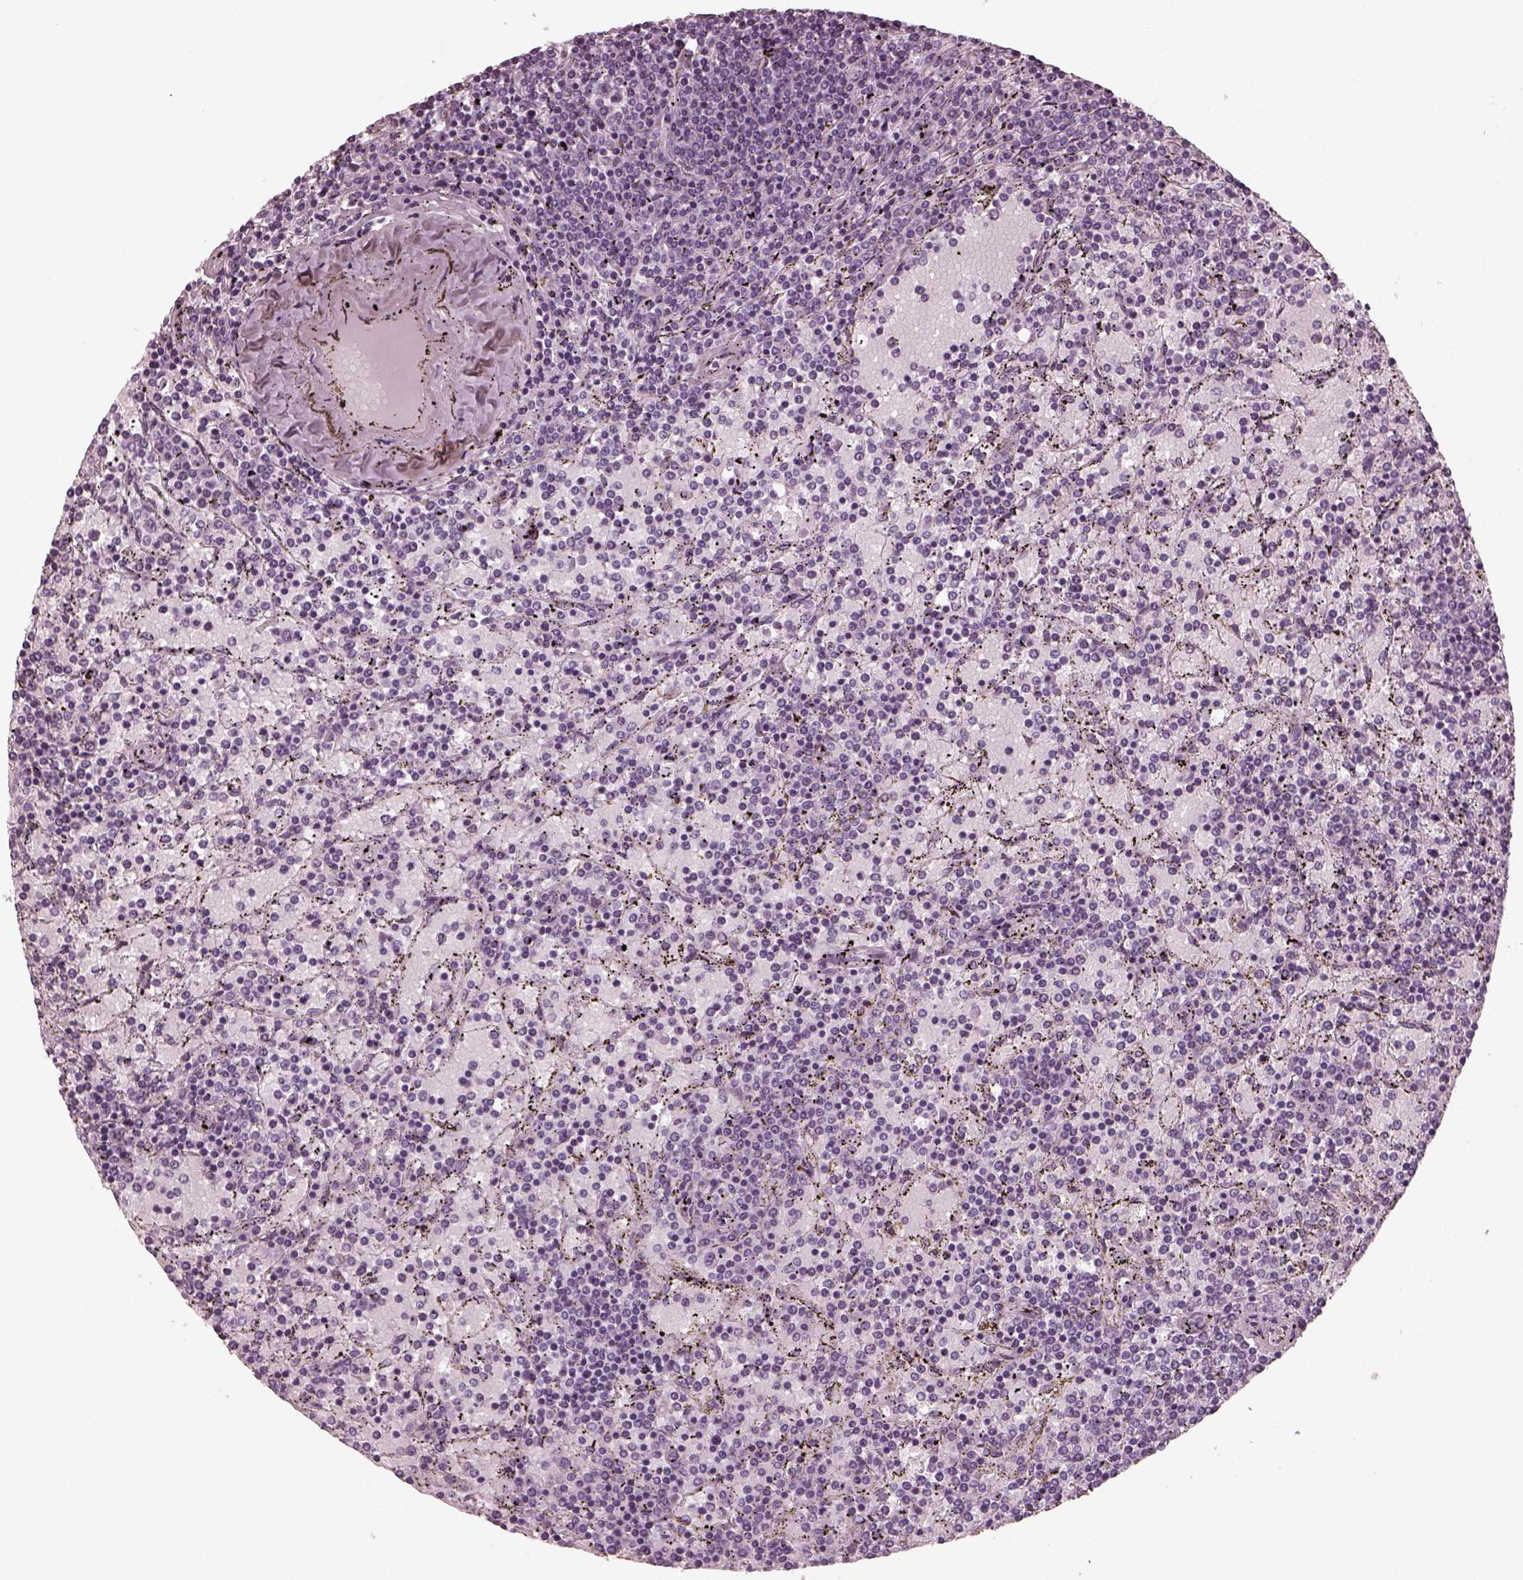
{"staining": {"intensity": "negative", "quantity": "none", "location": "none"}, "tissue": "lymphoma", "cell_type": "Tumor cells", "image_type": "cancer", "snomed": [{"axis": "morphology", "description": "Malignant lymphoma, non-Hodgkin's type, Low grade"}, {"axis": "topography", "description": "Spleen"}], "caption": "DAB (3,3'-diaminobenzidine) immunohistochemical staining of human lymphoma reveals no significant staining in tumor cells.", "gene": "RCVRN", "patient": {"sex": "female", "age": 77}}